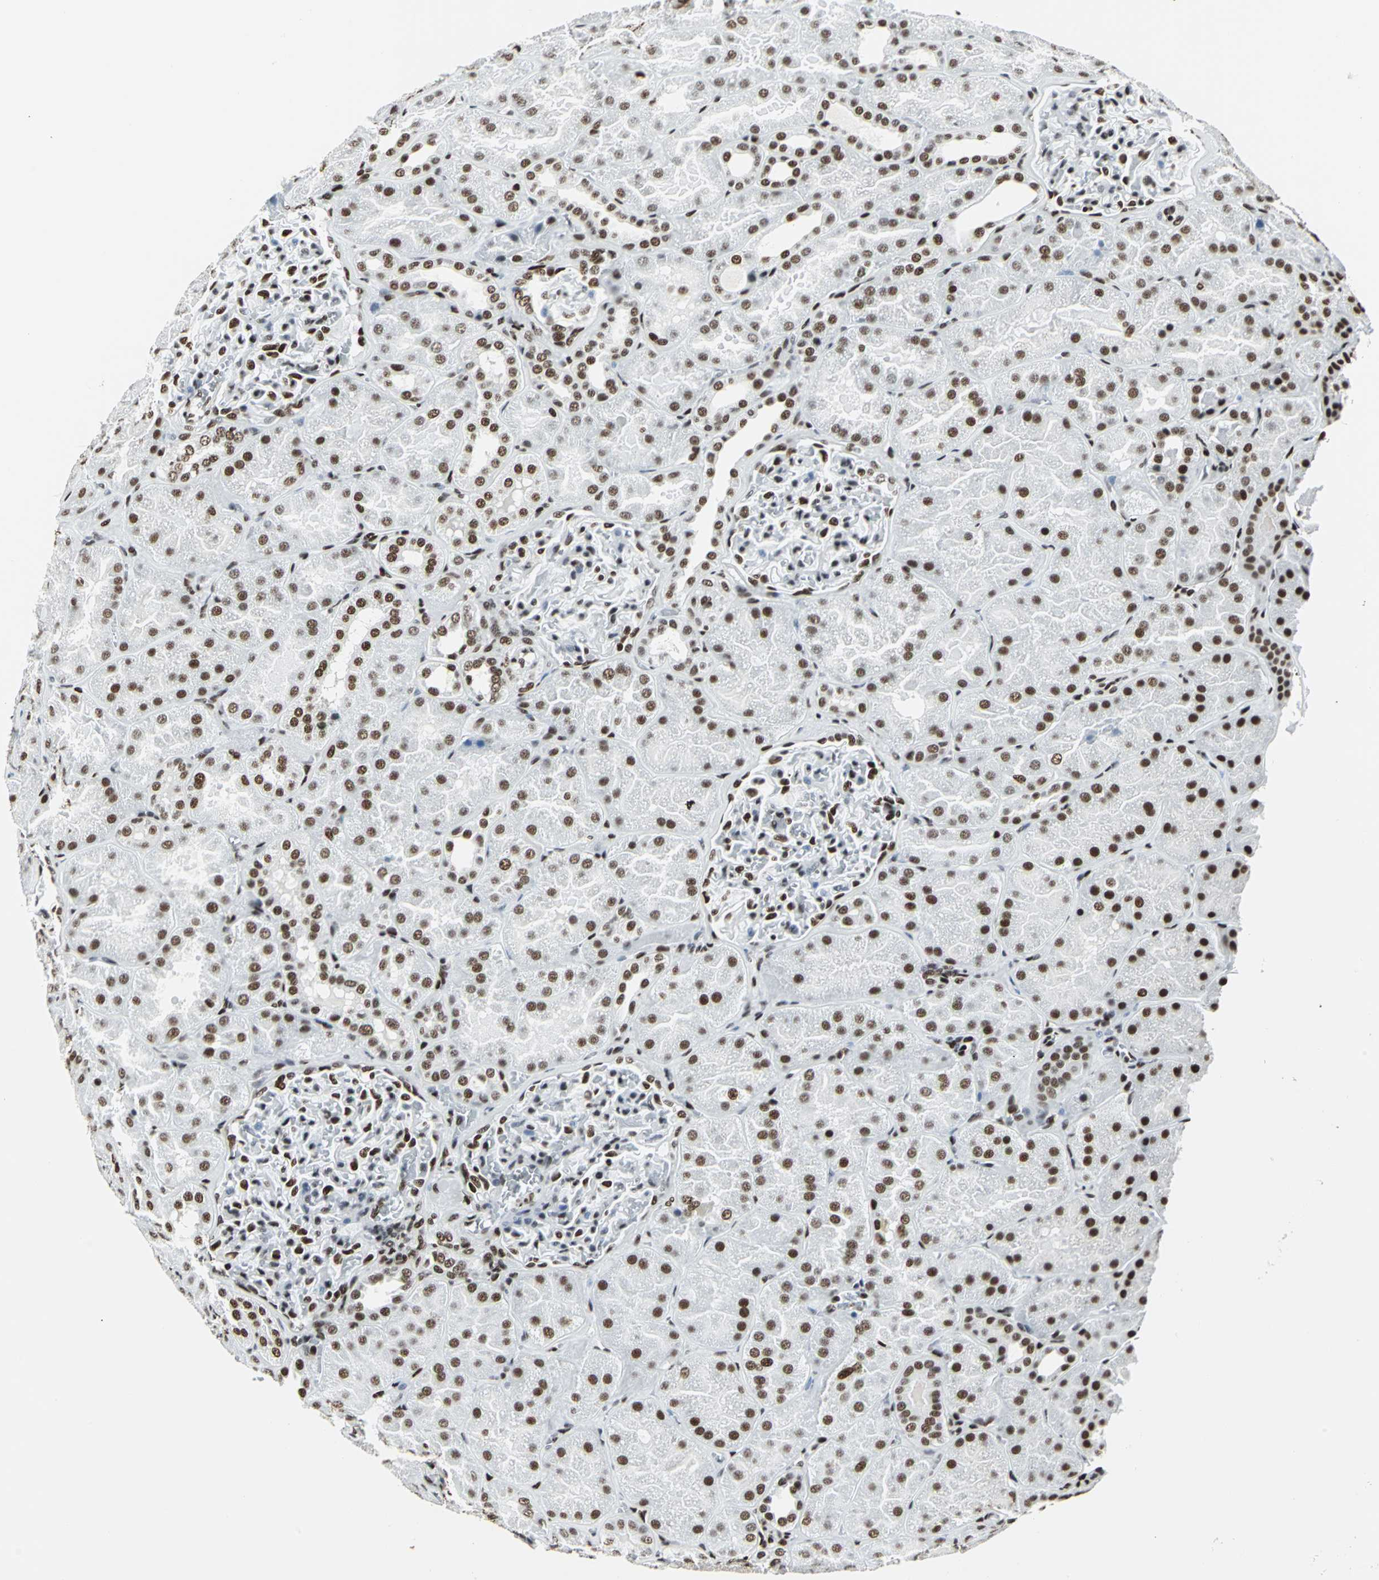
{"staining": {"intensity": "strong", "quantity": ">75%", "location": "nuclear"}, "tissue": "kidney", "cell_type": "Cells in glomeruli", "image_type": "normal", "snomed": [{"axis": "morphology", "description": "Normal tissue, NOS"}, {"axis": "topography", "description": "Kidney"}], "caption": "This micrograph shows normal kidney stained with IHC to label a protein in brown. The nuclear of cells in glomeruli show strong positivity for the protein. Nuclei are counter-stained blue.", "gene": "HDAC2", "patient": {"sex": "male", "age": 28}}